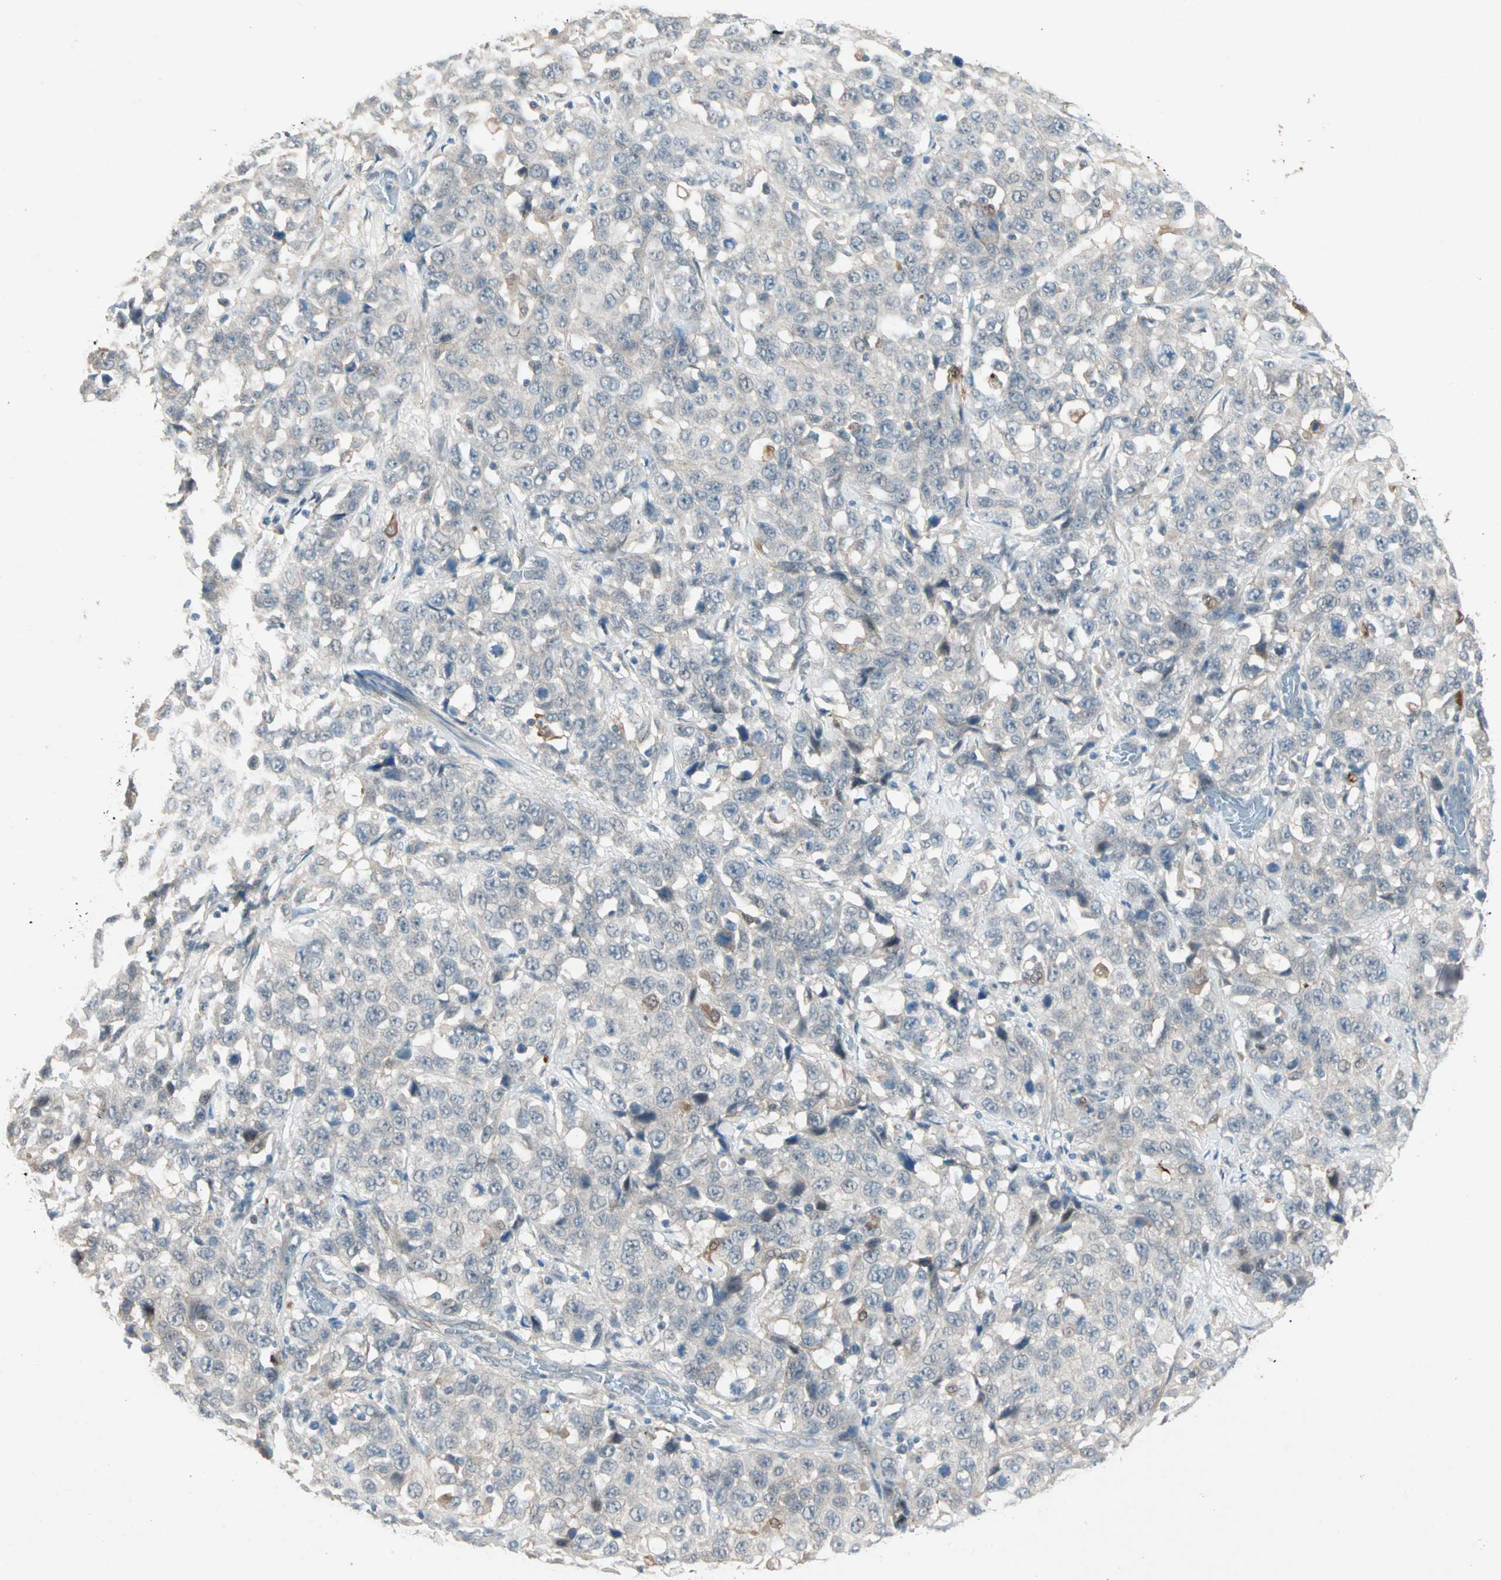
{"staining": {"intensity": "weak", "quantity": "<25%", "location": "cytoplasmic/membranous"}, "tissue": "stomach cancer", "cell_type": "Tumor cells", "image_type": "cancer", "snomed": [{"axis": "morphology", "description": "Normal tissue, NOS"}, {"axis": "morphology", "description": "Adenocarcinoma, NOS"}, {"axis": "topography", "description": "Stomach"}], "caption": "Human stomach adenocarcinoma stained for a protein using immunohistochemistry (IHC) shows no expression in tumor cells.", "gene": "RTL6", "patient": {"sex": "male", "age": 48}}